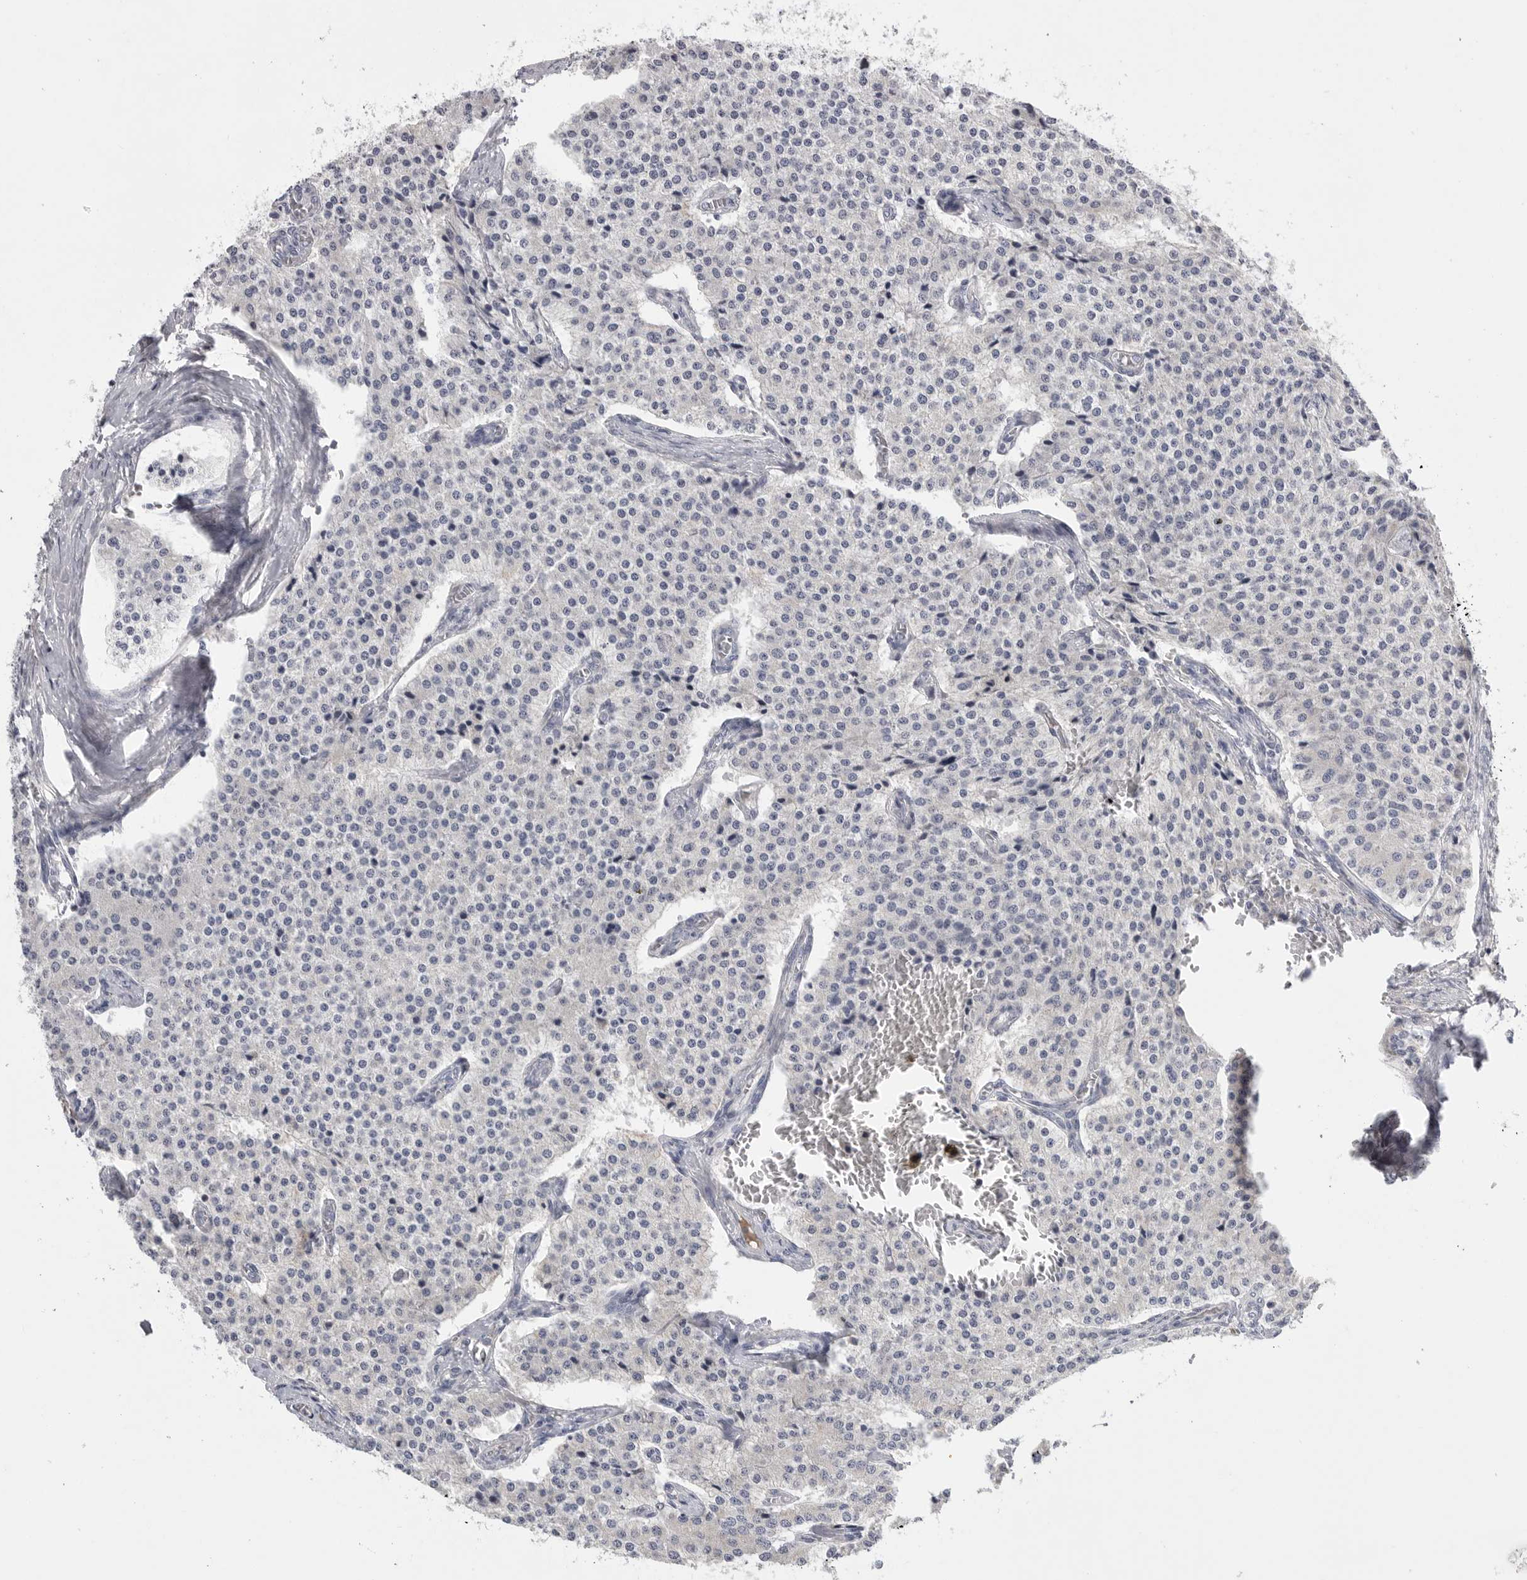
{"staining": {"intensity": "negative", "quantity": "none", "location": "none"}, "tissue": "carcinoid", "cell_type": "Tumor cells", "image_type": "cancer", "snomed": [{"axis": "morphology", "description": "Carcinoid, malignant, NOS"}, {"axis": "topography", "description": "Colon"}], "caption": "Protein analysis of malignant carcinoid reveals no significant staining in tumor cells. Brightfield microscopy of IHC stained with DAB (3,3'-diaminobenzidine) (brown) and hematoxylin (blue), captured at high magnification.", "gene": "SDC3", "patient": {"sex": "female", "age": 52}}